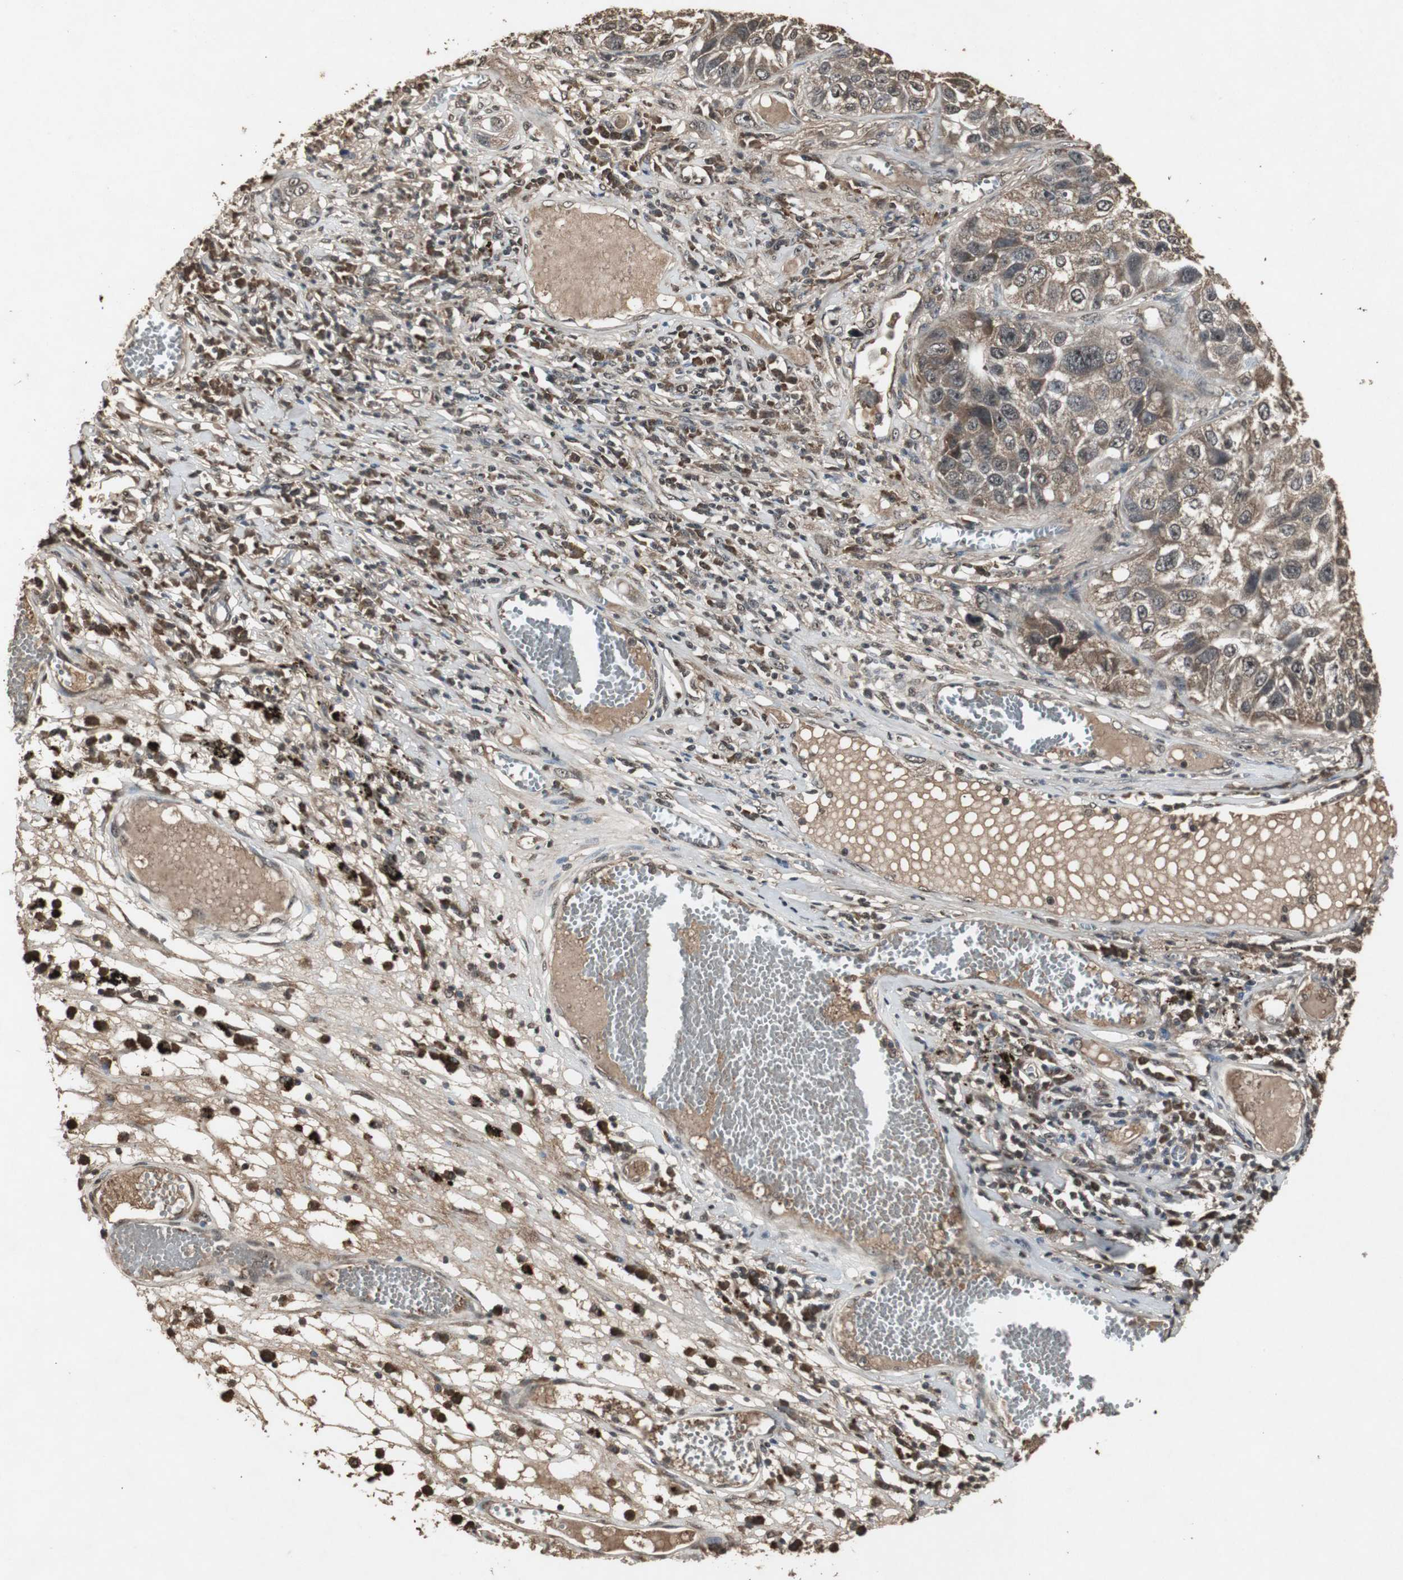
{"staining": {"intensity": "moderate", "quantity": ">75%", "location": "cytoplasmic/membranous"}, "tissue": "lung cancer", "cell_type": "Tumor cells", "image_type": "cancer", "snomed": [{"axis": "morphology", "description": "Squamous cell carcinoma, NOS"}, {"axis": "topography", "description": "Lung"}], "caption": "This photomicrograph shows IHC staining of human squamous cell carcinoma (lung), with medium moderate cytoplasmic/membranous expression in about >75% of tumor cells.", "gene": "EMX1", "patient": {"sex": "male", "age": 71}}